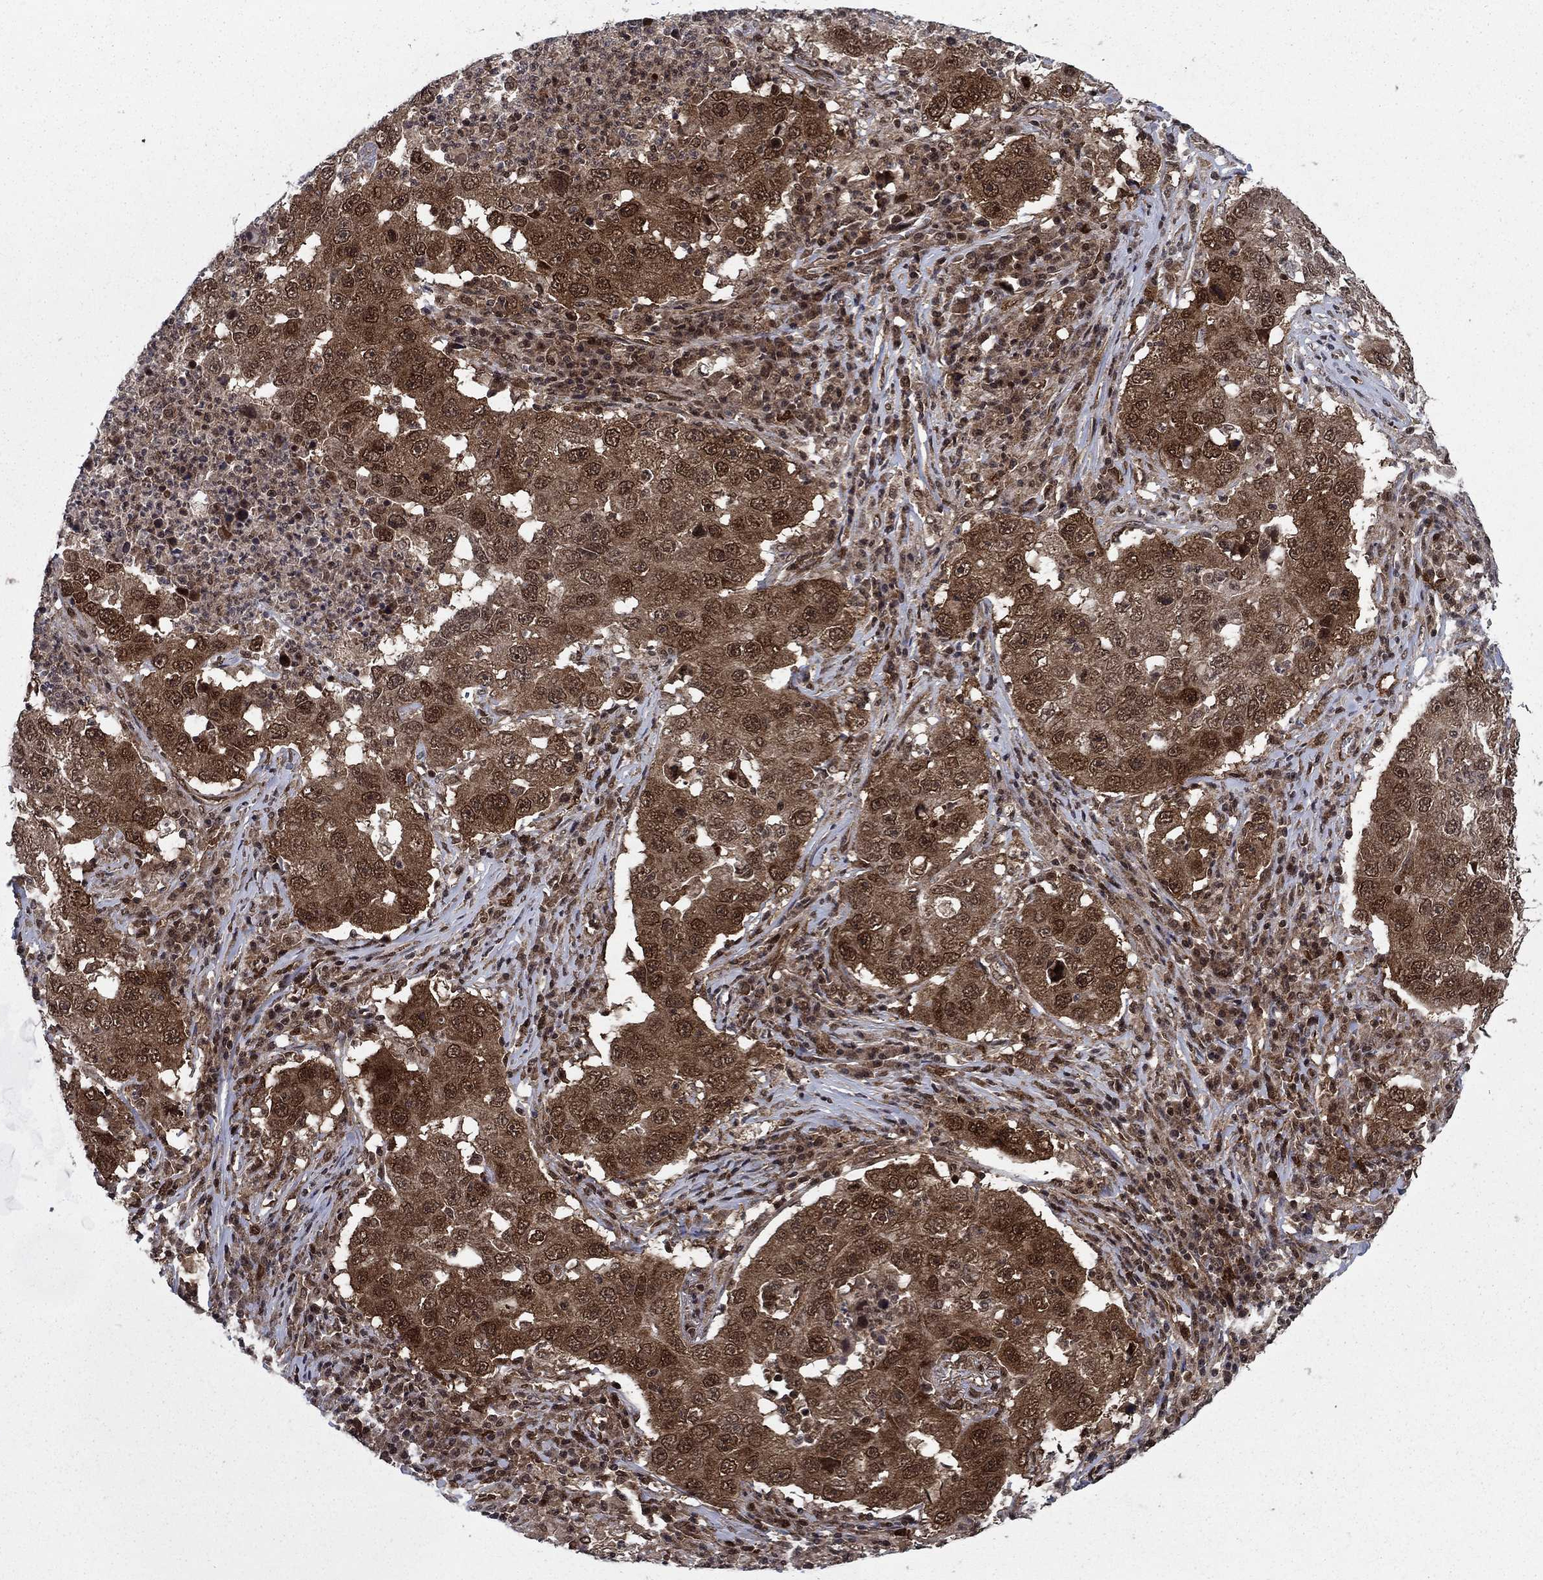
{"staining": {"intensity": "strong", "quantity": ">75%", "location": "cytoplasmic/membranous,nuclear"}, "tissue": "lung cancer", "cell_type": "Tumor cells", "image_type": "cancer", "snomed": [{"axis": "morphology", "description": "Adenocarcinoma, NOS"}, {"axis": "topography", "description": "Lung"}], "caption": "The immunohistochemical stain highlights strong cytoplasmic/membranous and nuclear staining in tumor cells of adenocarcinoma (lung) tissue.", "gene": "DNAJA1", "patient": {"sex": "male", "age": 73}}